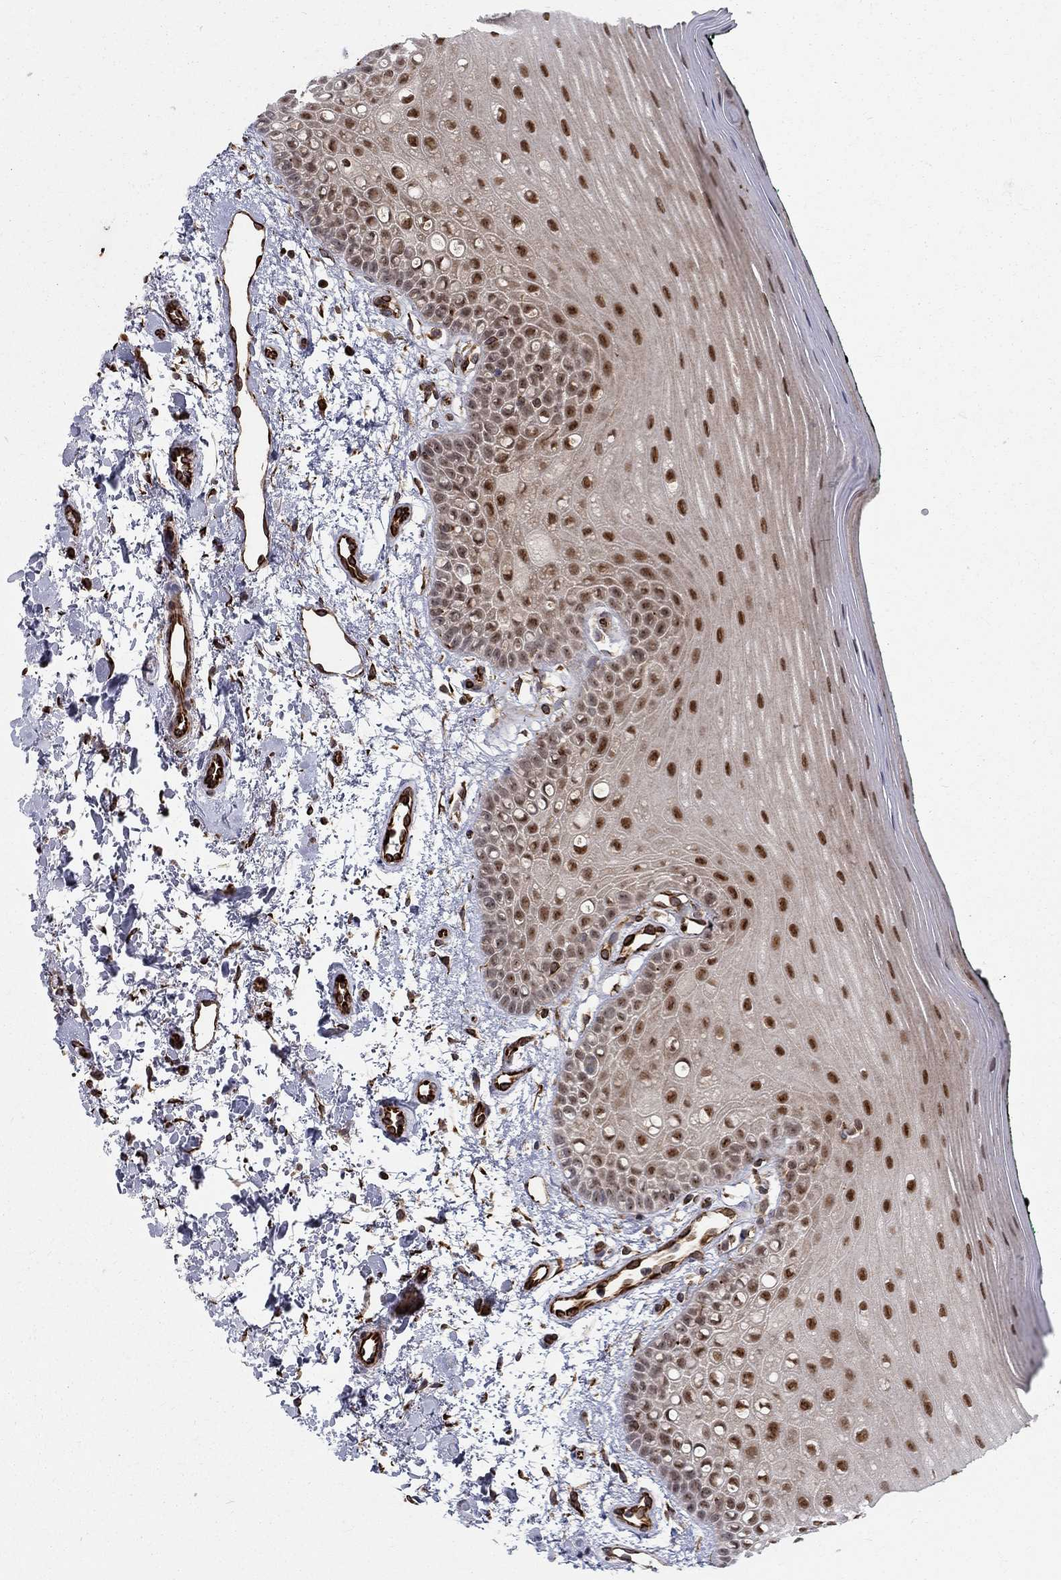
{"staining": {"intensity": "strong", "quantity": "25%-75%", "location": "nuclear"}, "tissue": "oral mucosa", "cell_type": "Squamous epithelial cells", "image_type": "normal", "snomed": [{"axis": "morphology", "description": "Normal tissue, NOS"}, {"axis": "topography", "description": "Oral tissue"}], "caption": "An immunohistochemistry image of unremarkable tissue is shown. Protein staining in brown highlights strong nuclear positivity in oral mucosa within squamous epithelial cells. (IHC, brightfield microscopy, high magnification).", "gene": "MSRA", "patient": {"sex": "female", "age": 78}}